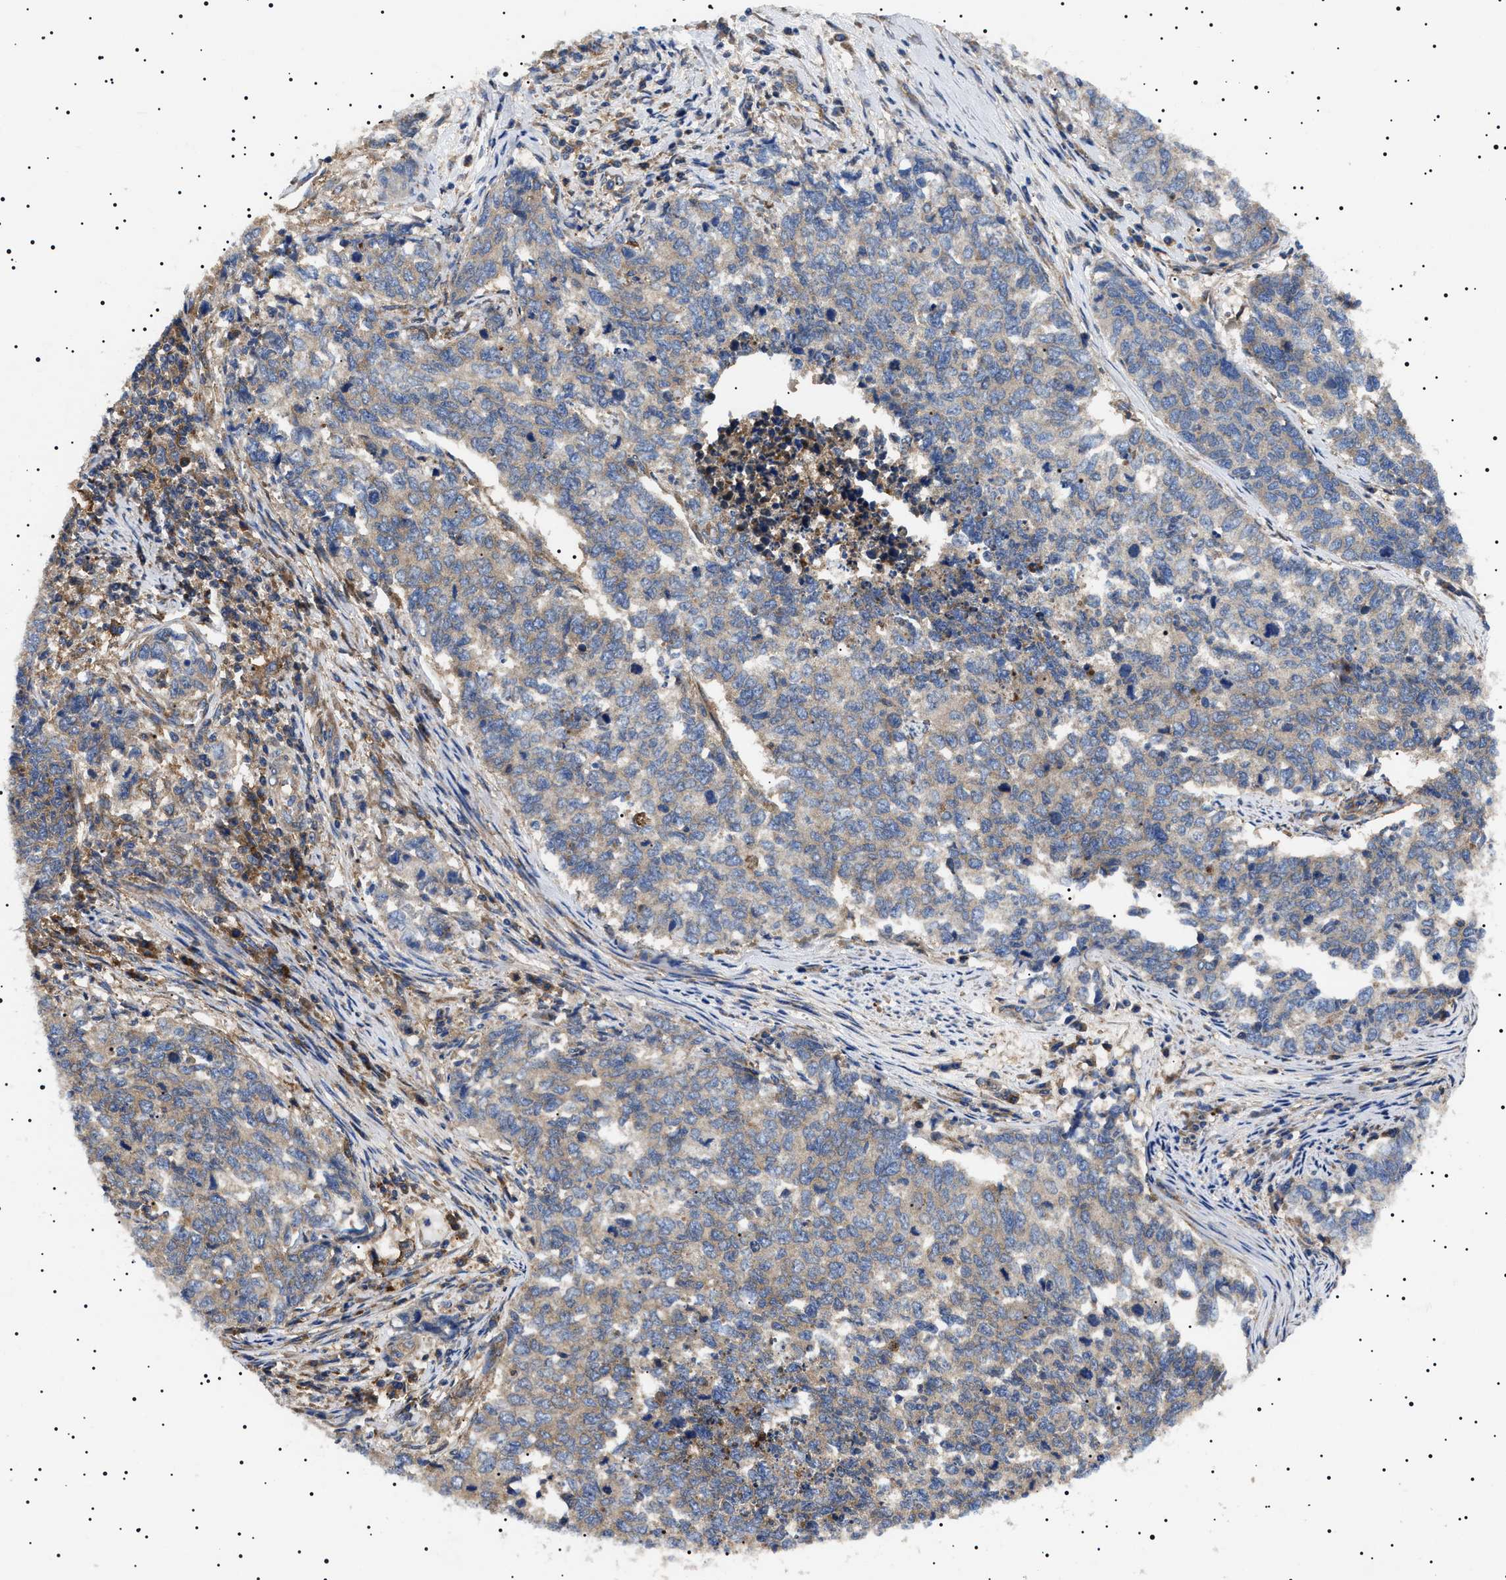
{"staining": {"intensity": "weak", "quantity": "25%-75%", "location": "cytoplasmic/membranous"}, "tissue": "cervical cancer", "cell_type": "Tumor cells", "image_type": "cancer", "snomed": [{"axis": "morphology", "description": "Squamous cell carcinoma, NOS"}, {"axis": "topography", "description": "Cervix"}], "caption": "IHC staining of cervical squamous cell carcinoma, which reveals low levels of weak cytoplasmic/membranous expression in about 25%-75% of tumor cells indicating weak cytoplasmic/membranous protein staining. The staining was performed using DAB (brown) for protein detection and nuclei were counterstained in hematoxylin (blue).", "gene": "TPP2", "patient": {"sex": "female", "age": 63}}